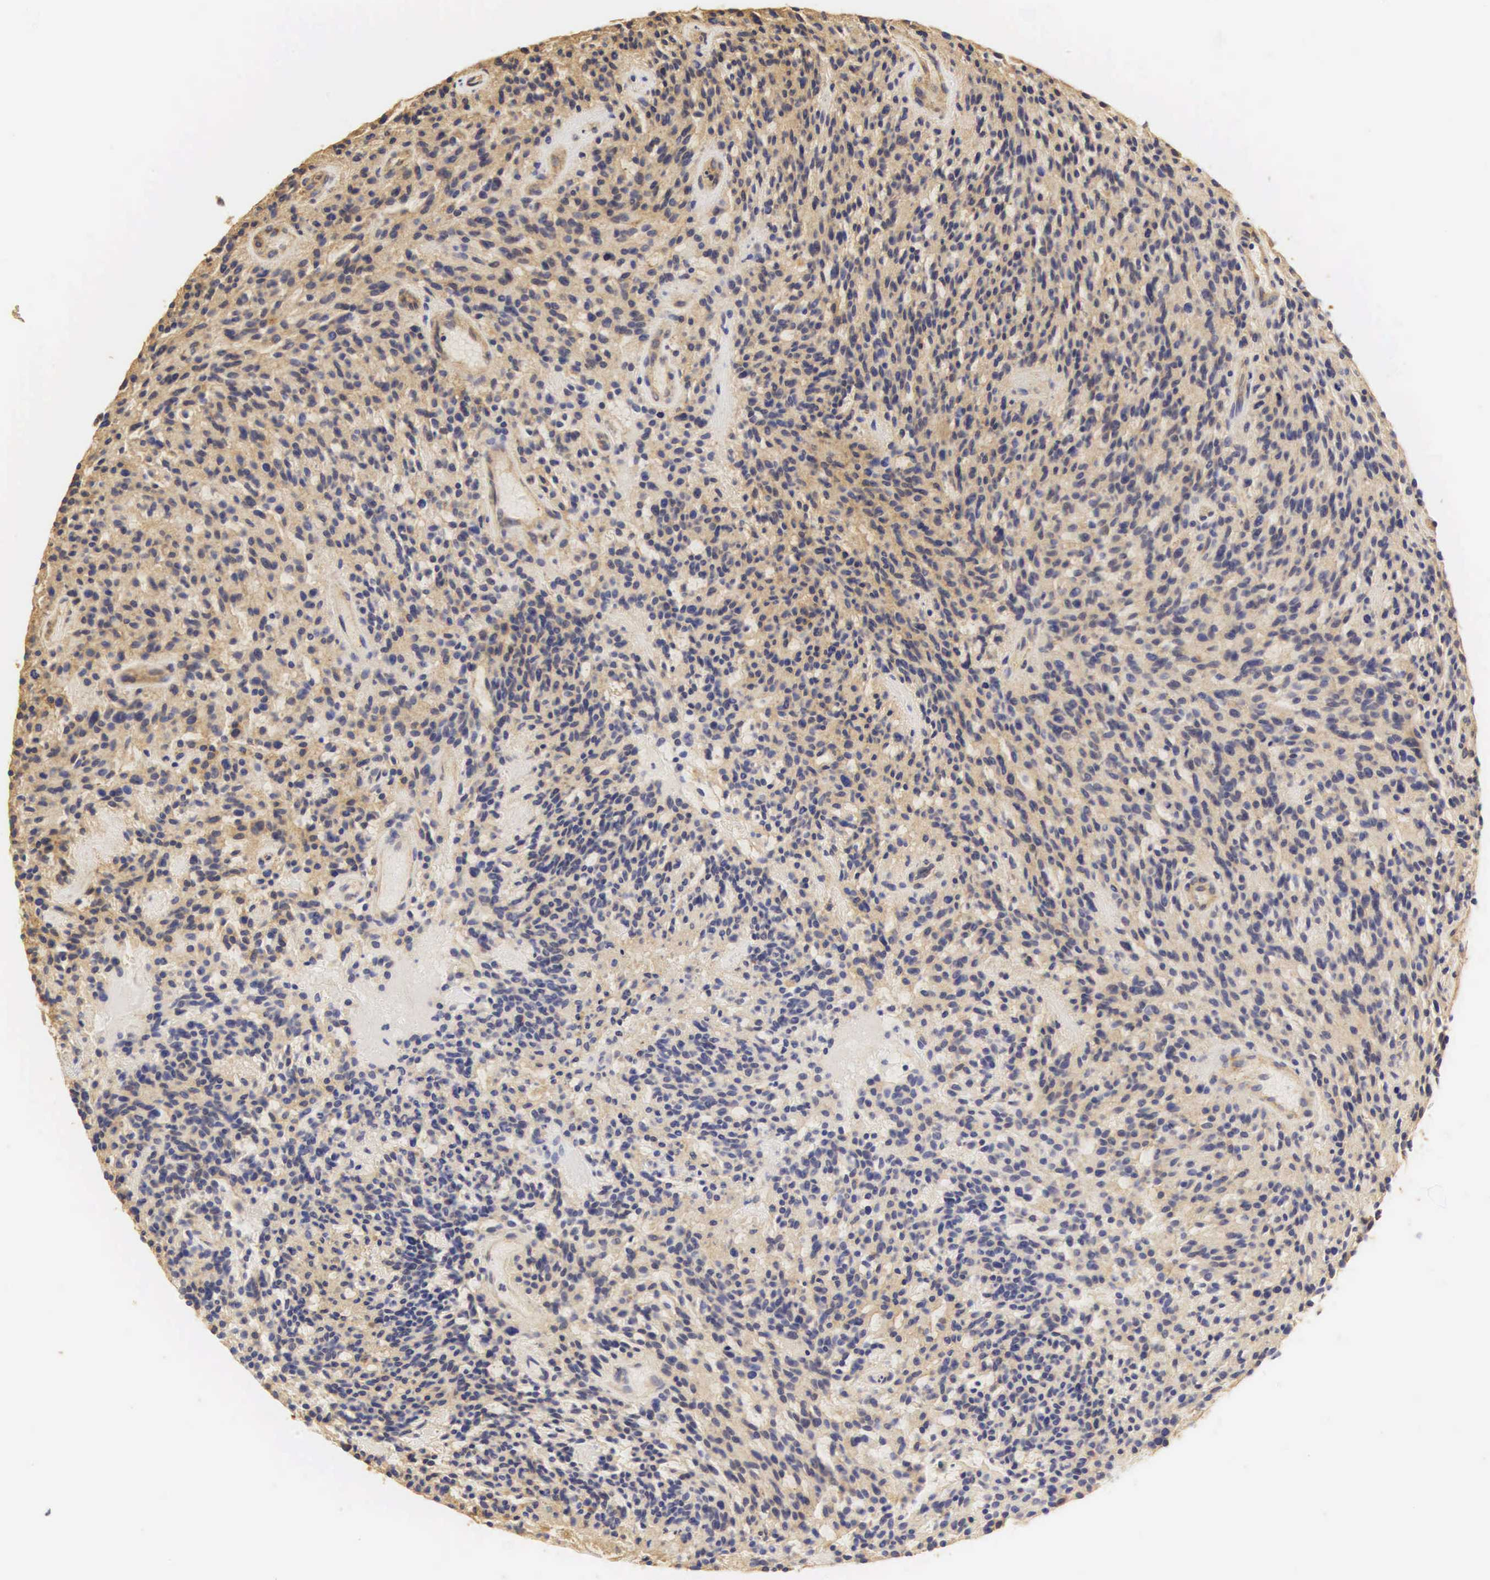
{"staining": {"intensity": "negative", "quantity": "none", "location": "none"}, "tissue": "glioma", "cell_type": "Tumor cells", "image_type": "cancer", "snomed": [{"axis": "morphology", "description": "Glioma, malignant, High grade"}, {"axis": "topography", "description": "Brain"}], "caption": "Tumor cells show no significant protein staining in glioma.", "gene": "CD99", "patient": {"sex": "female", "age": 13}}